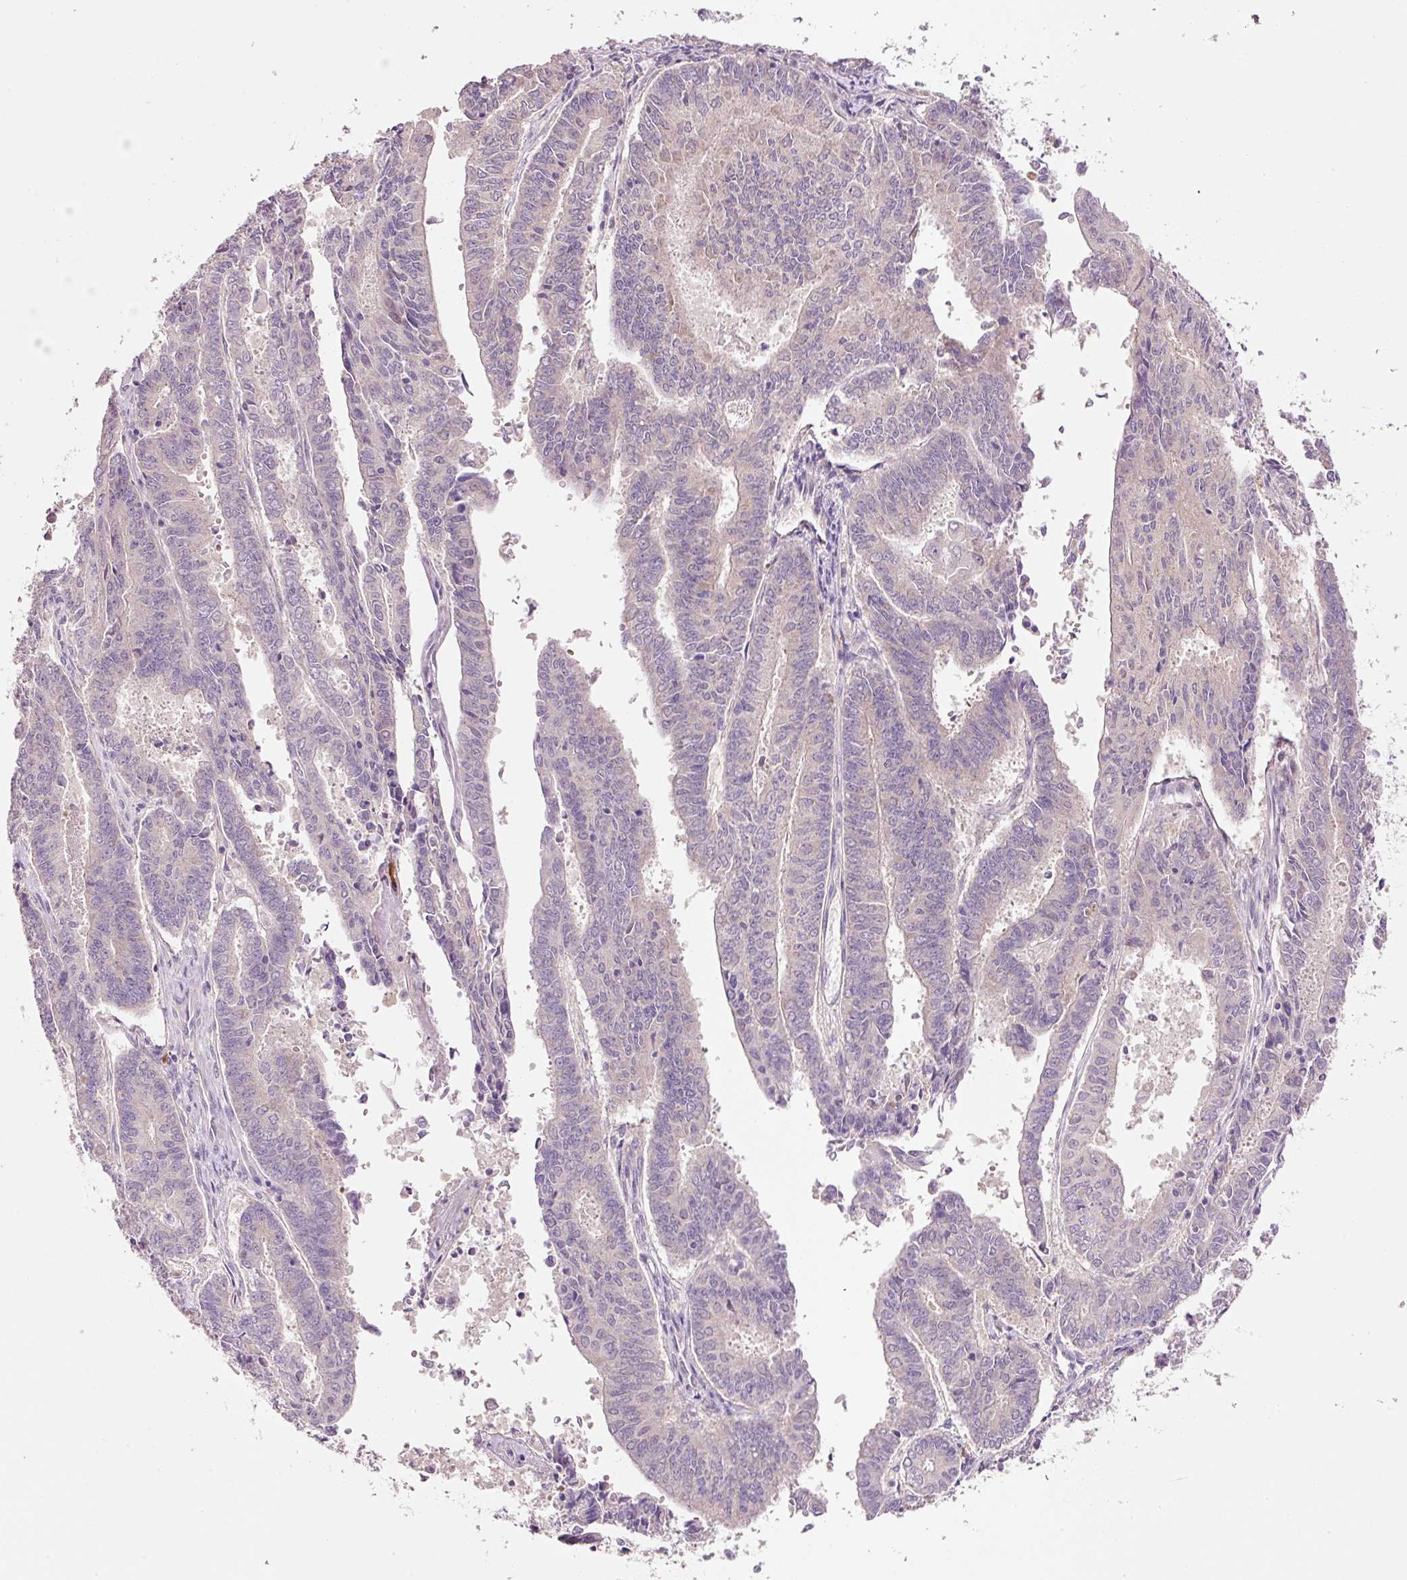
{"staining": {"intensity": "negative", "quantity": "none", "location": "none"}, "tissue": "endometrial cancer", "cell_type": "Tumor cells", "image_type": "cancer", "snomed": [{"axis": "morphology", "description": "Adenocarcinoma, NOS"}, {"axis": "topography", "description": "Endometrium"}], "caption": "There is no significant positivity in tumor cells of adenocarcinoma (endometrial).", "gene": "TENT5C", "patient": {"sex": "female", "age": 59}}